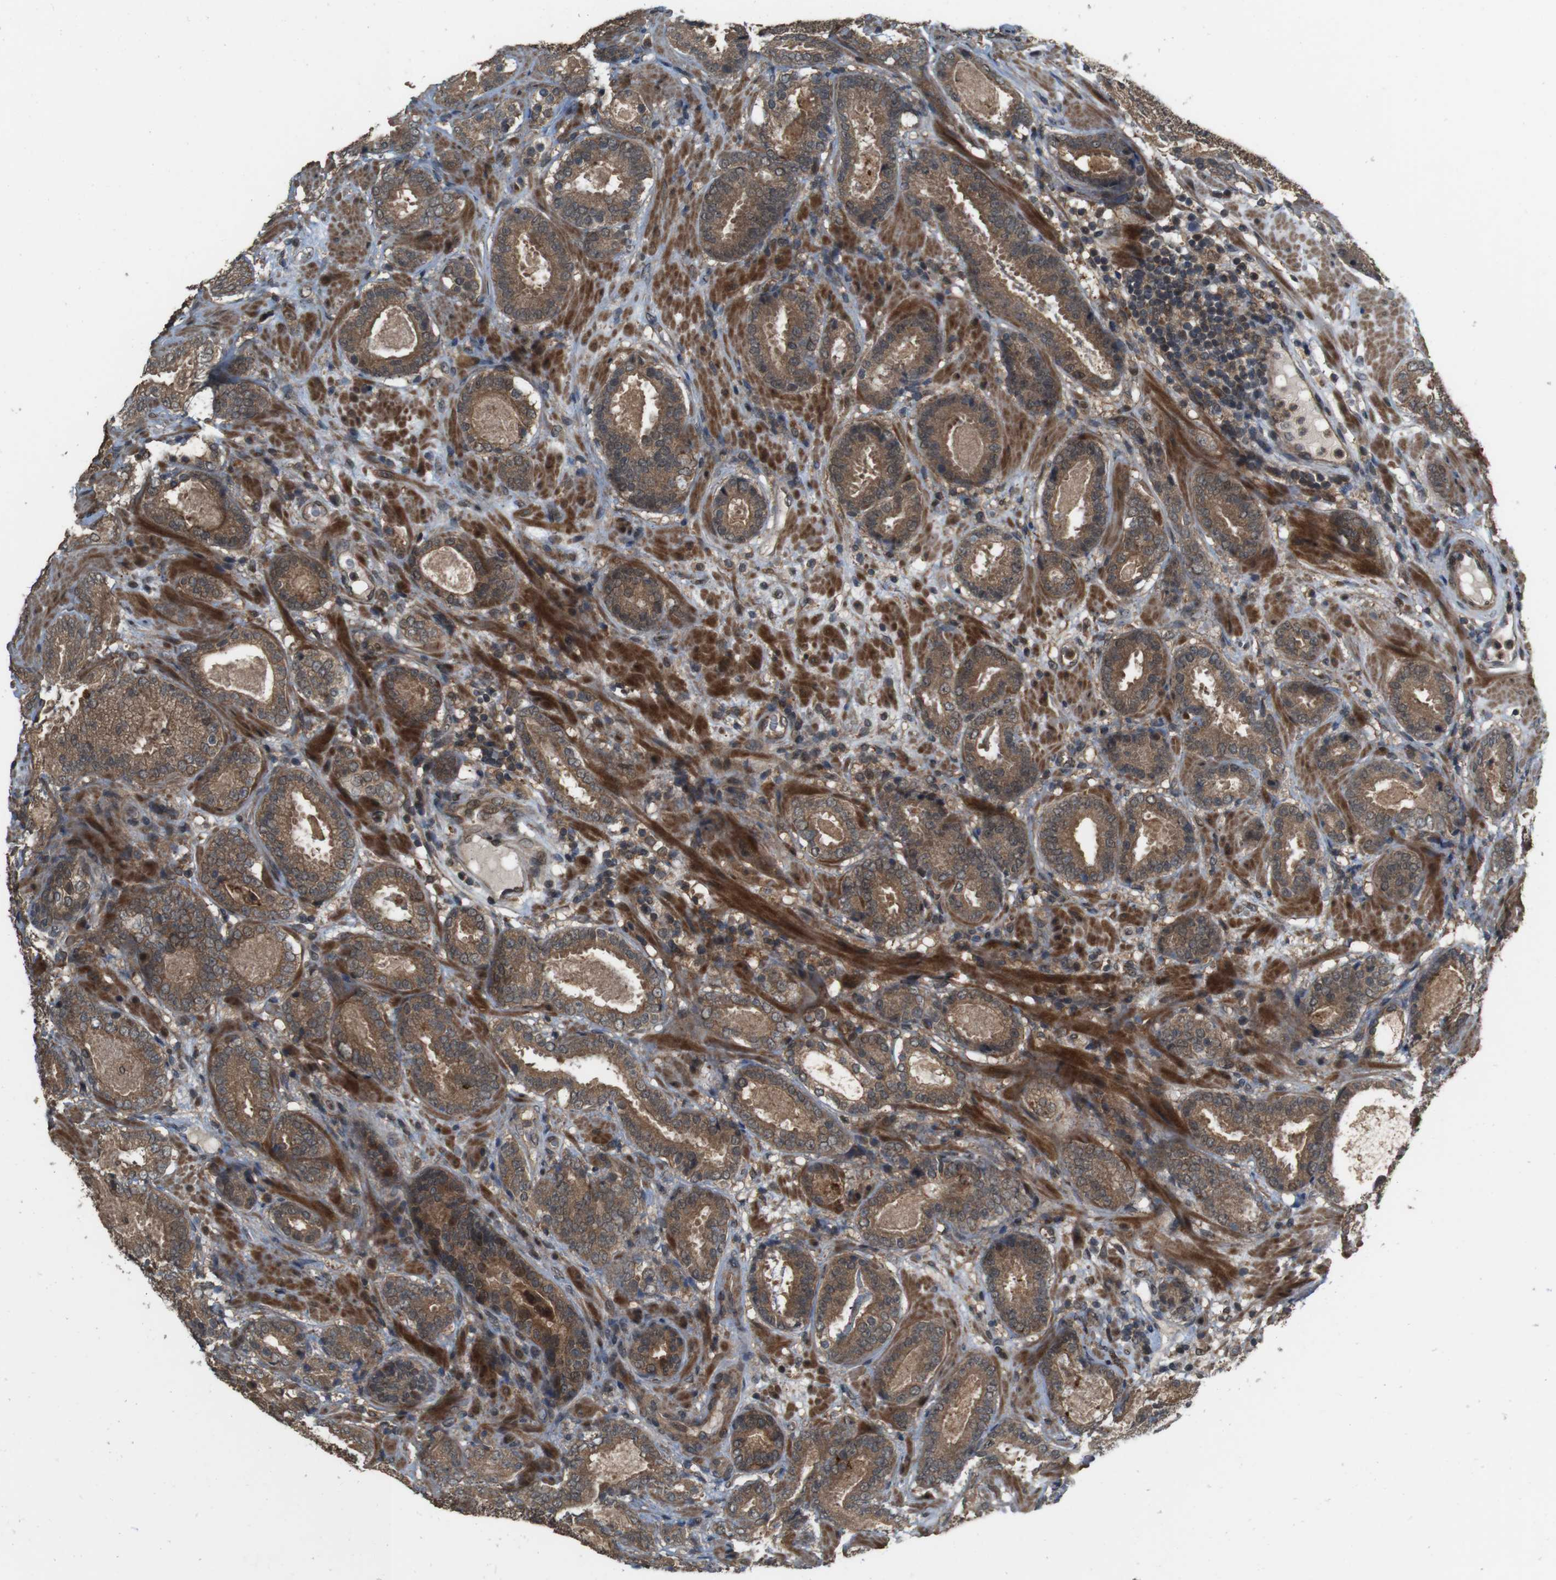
{"staining": {"intensity": "moderate", "quantity": ">75%", "location": "cytoplasmic/membranous"}, "tissue": "prostate cancer", "cell_type": "Tumor cells", "image_type": "cancer", "snomed": [{"axis": "morphology", "description": "Adenocarcinoma, Low grade"}, {"axis": "topography", "description": "Prostate"}], "caption": "Immunohistochemistry (IHC) staining of prostate cancer, which displays medium levels of moderate cytoplasmic/membranous staining in approximately >75% of tumor cells indicating moderate cytoplasmic/membranous protein staining. The staining was performed using DAB (3,3'-diaminobenzidine) (brown) for protein detection and nuclei were counterstained in hematoxylin (blue).", "gene": "CDC34", "patient": {"sex": "male", "age": 69}}